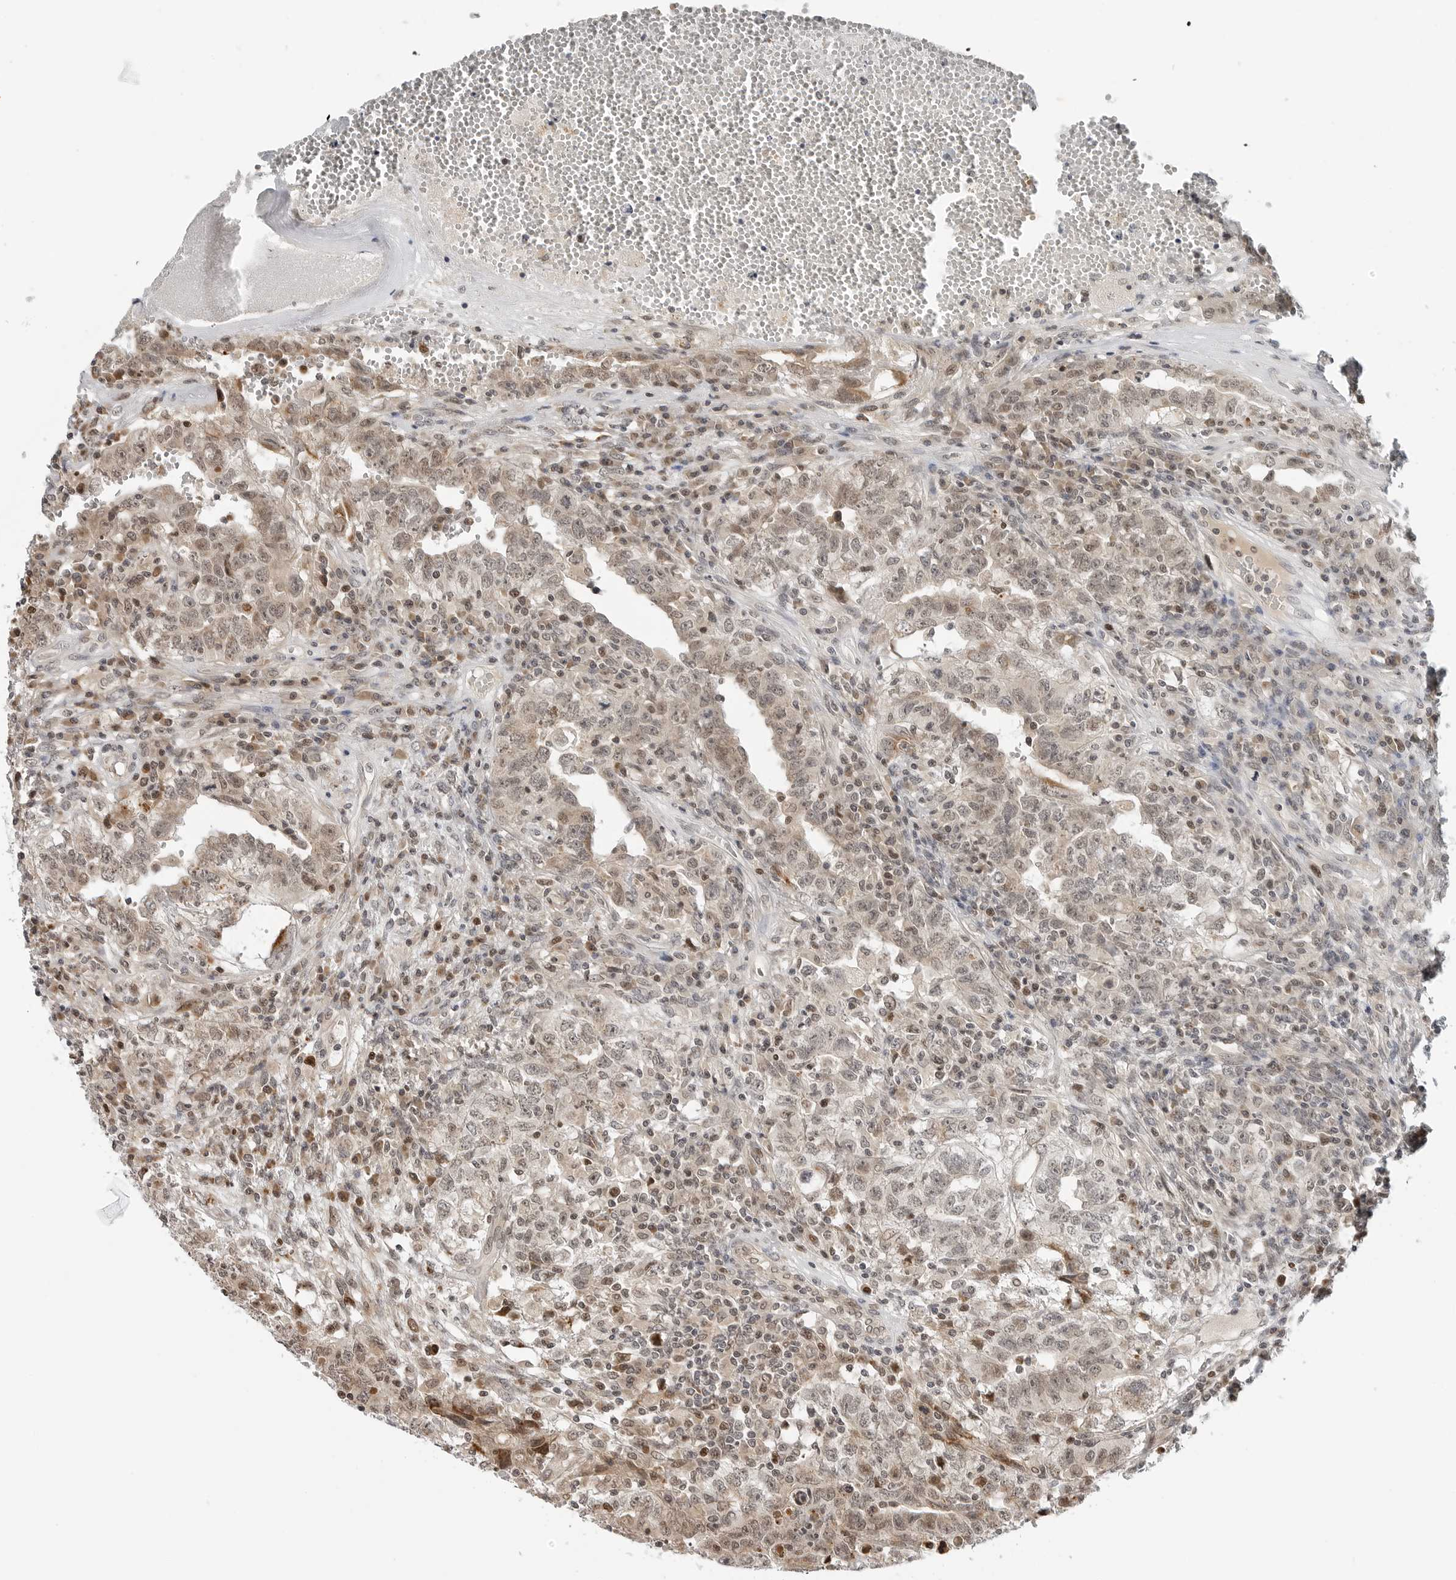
{"staining": {"intensity": "weak", "quantity": ">75%", "location": "nuclear"}, "tissue": "testis cancer", "cell_type": "Tumor cells", "image_type": "cancer", "snomed": [{"axis": "morphology", "description": "Carcinoma, Embryonal, NOS"}, {"axis": "topography", "description": "Testis"}], "caption": "An image of testis cancer stained for a protein exhibits weak nuclear brown staining in tumor cells. (Stains: DAB in brown, nuclei in blue, Microscopy: brightfield microscopy at high magnification).", "gene": "TIPRL", "patient": {"sex": "male", "age": 26}}